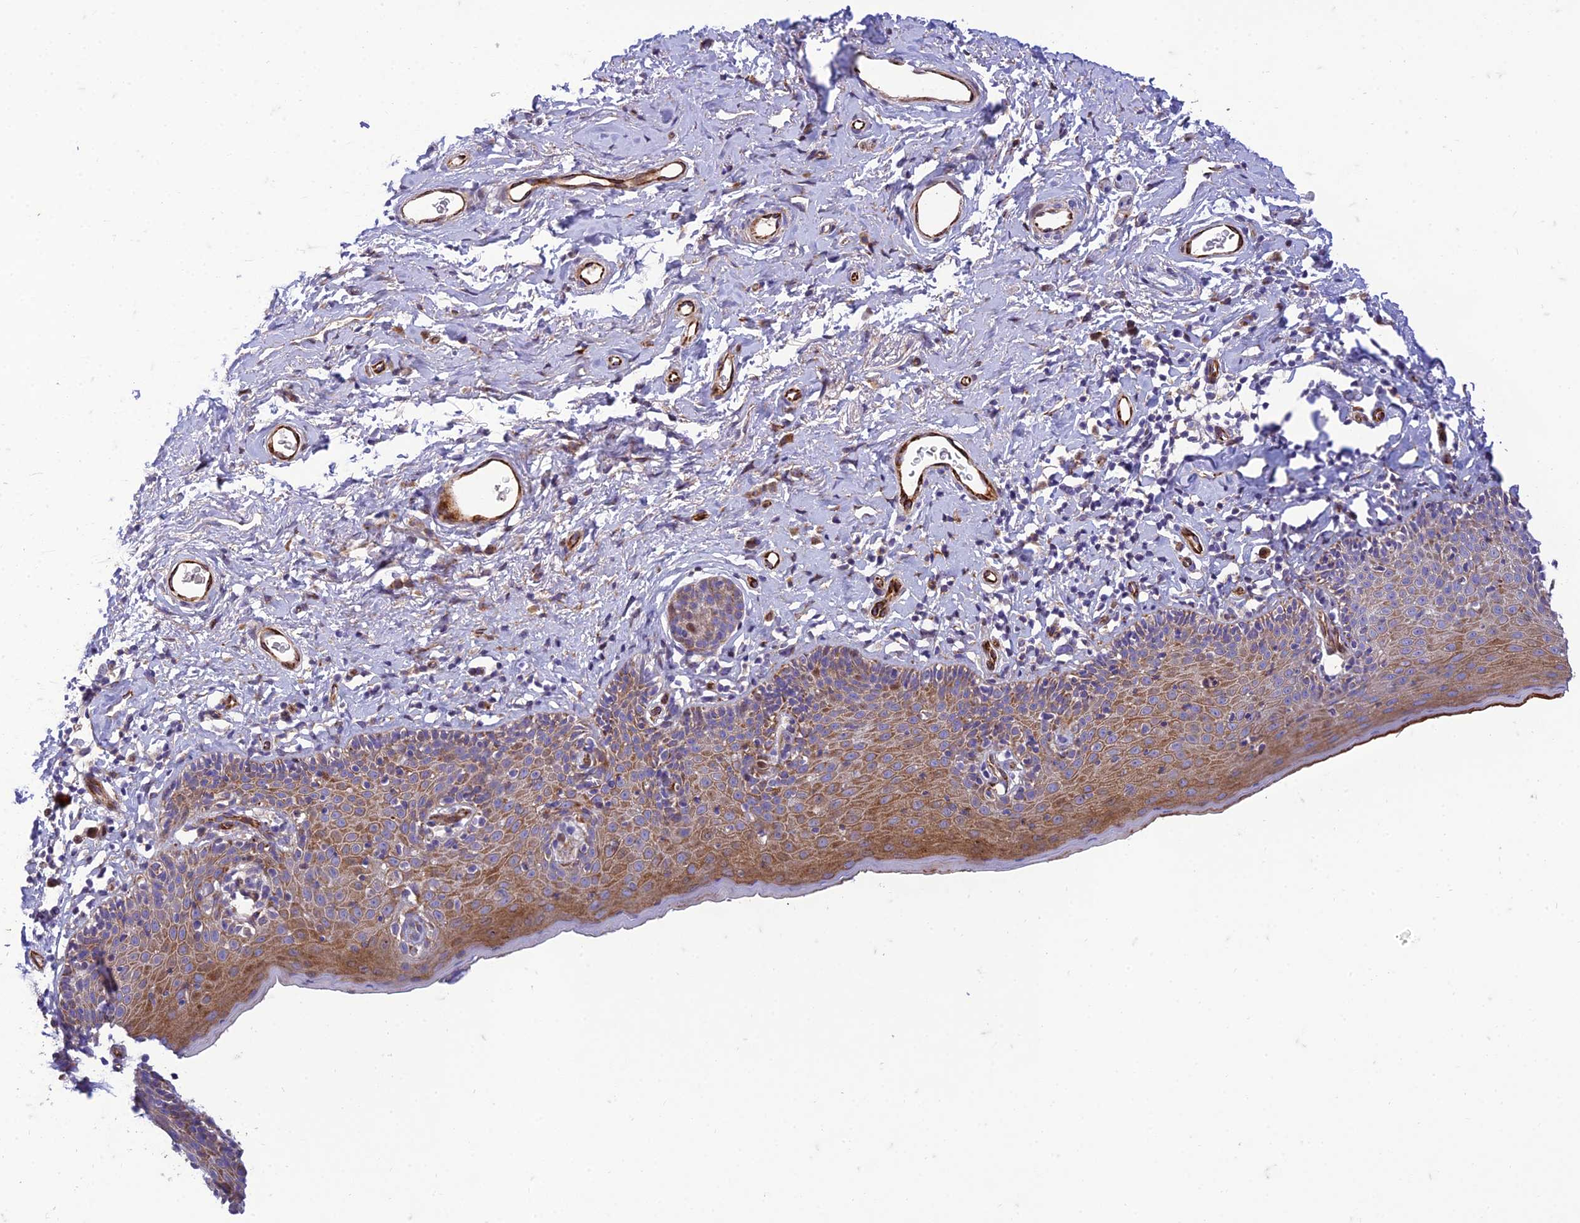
{"staining": {"intensity": "moderate", "quantity": ">75%", "location": "cytoplasmic/membranous"}, "tissue": "skin", "cell_type": "Epidermal cells", "image_type": "normal", "snomed": [{"axis": "morphology", "description": "Normal tissue, NOS"}, {"axis": "topography", "description": "Vulva"}], "caption": "A brown stain highlights moderate cytoplasmic/membranous expression of a protein in epidermal cells of benign human skin.", "gene": "SEL1L3", "patient": {"sex": "female", "age": 66}}